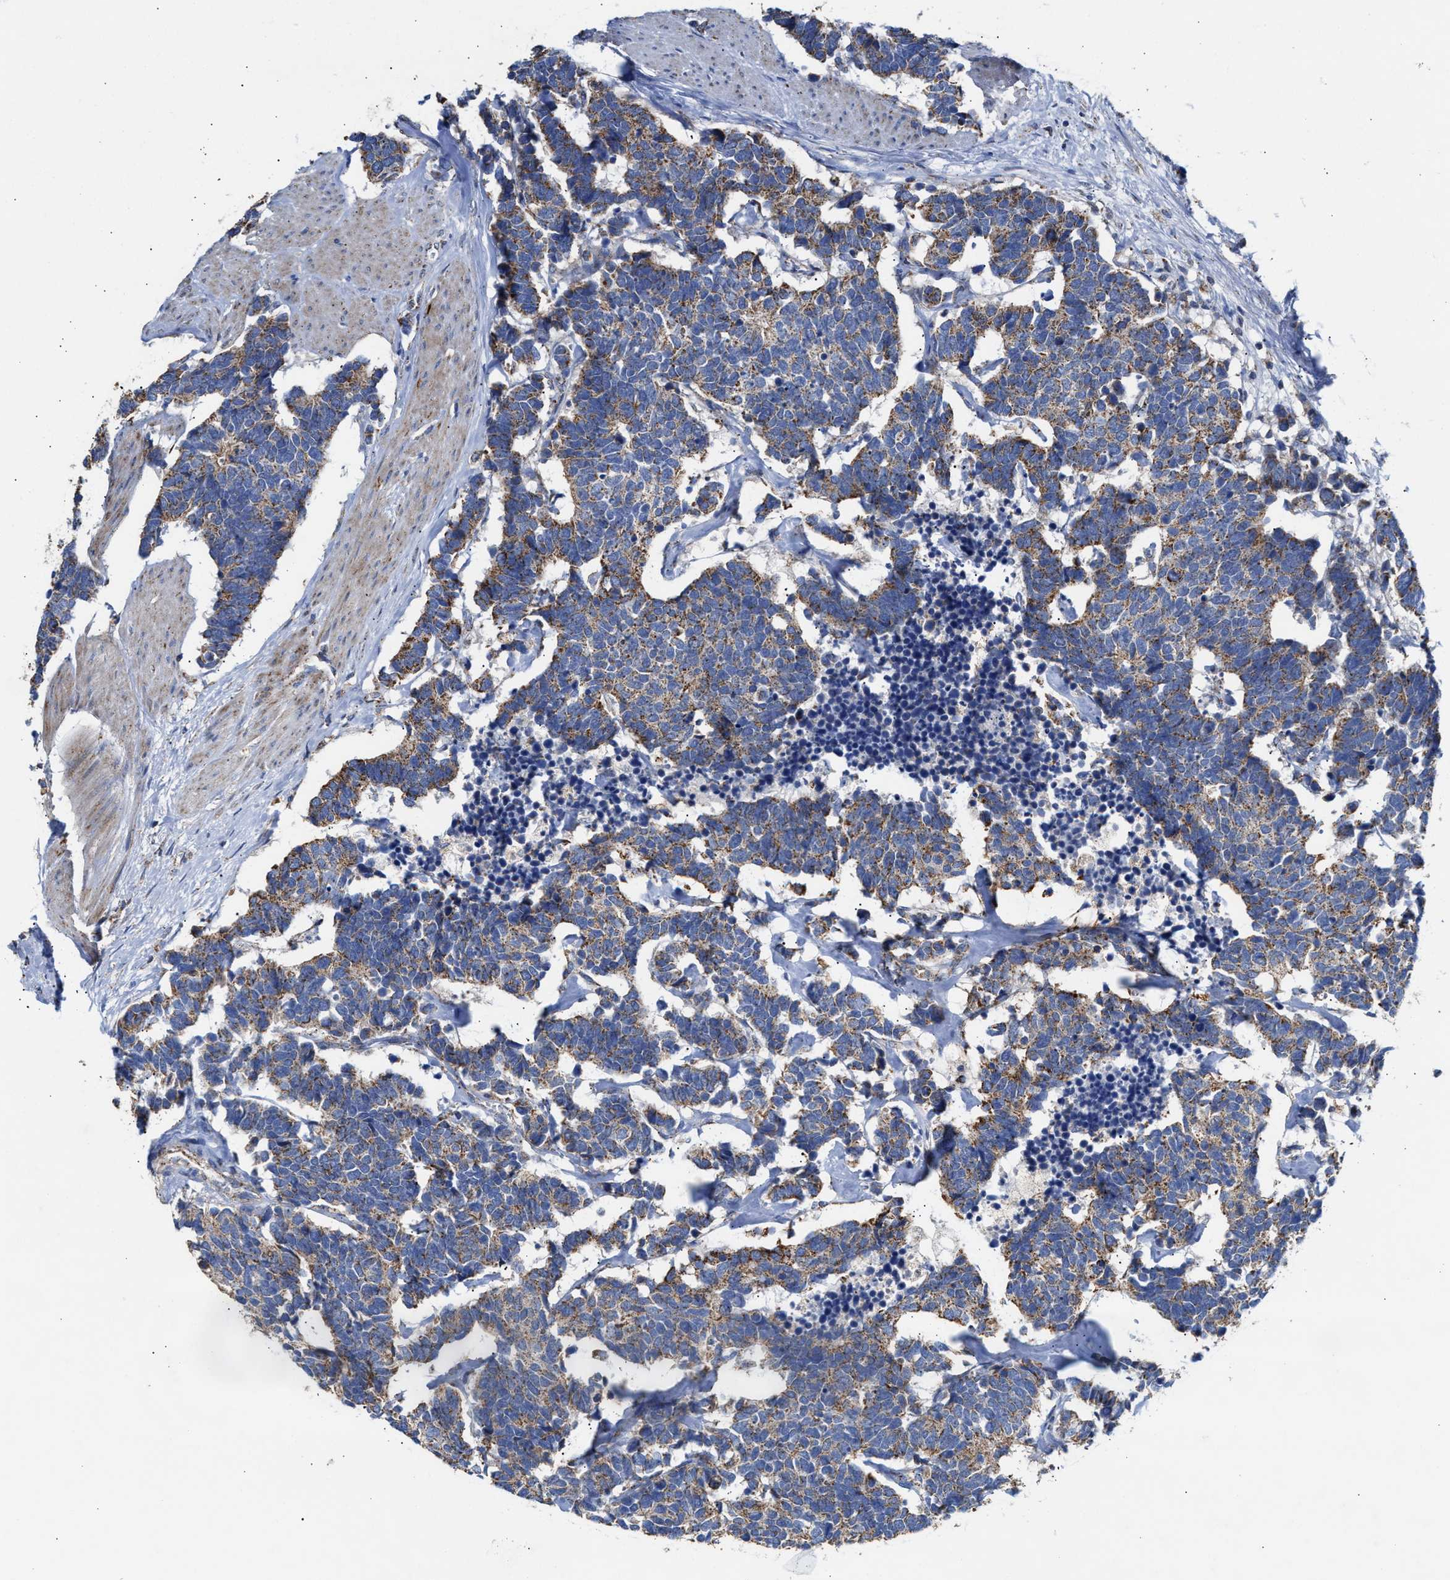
{"staining": {"intensity": "weak", "quantity": ">75%", "location": "cytoplasmic/membranous"}, "tissue": "carcinoid", "cell_type": "Tumor cells", "image_type": "cancer", "snomed": [{"axis": "morphology", "description": "Carcinoma, NOS"}, {"axis": "morphology", "description": "Carcinoid, malignant, NOS"}, {"axis": "topography", "description": "Urinary bladder"}], "caption": "This is a histology image of immunohistochemistry (IHC) staining of carcinoid, which shows weak expression in the cytoplasmic/membranous of tumor cells.", "gene": "MECR", "patient": {"sex": "male", "age": 57}}